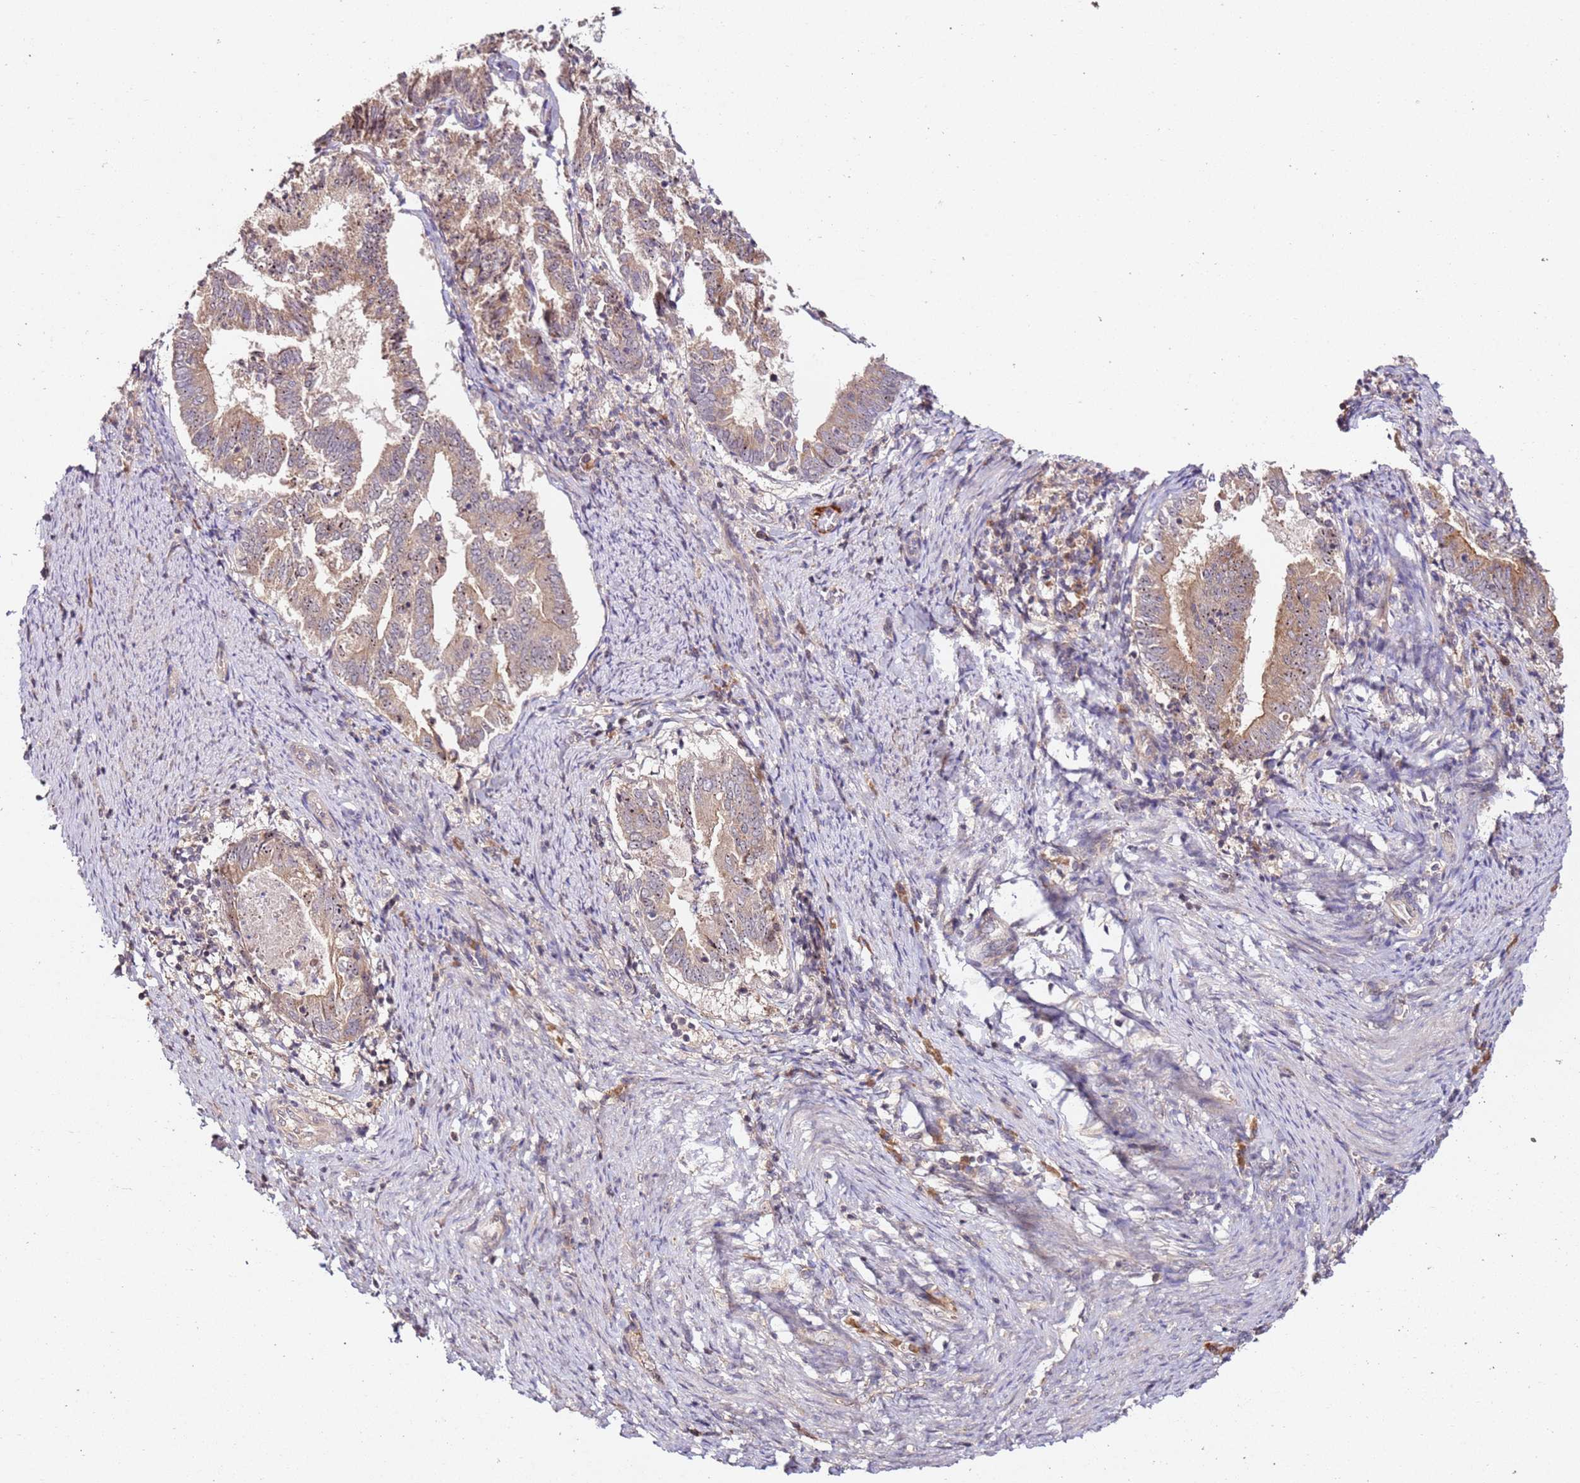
{"staining": {"intensity": "moderate", "quantity": ">75%", "location": "cytoplasmic/membranous,nuclear"}, "tissue": "endometrial cancer", "cell_type": "Tumor cells", "image_type": "cancer", "snomed": [{"axis": "morphology", "description": "Adenocarcinoma, NOS"}, {"axis": "topography", "description": "Endometrium"}], "caption": "Endometrial cancer (adenocarcinoma) stained with immunohistochemistry (IHC) demonstrates moderate cytoplasmic/membranous and nuclear staining in approximately >75% of tumor cells.", "gene": "DDX27", "patient": {"sex": "female", "age": 80}}